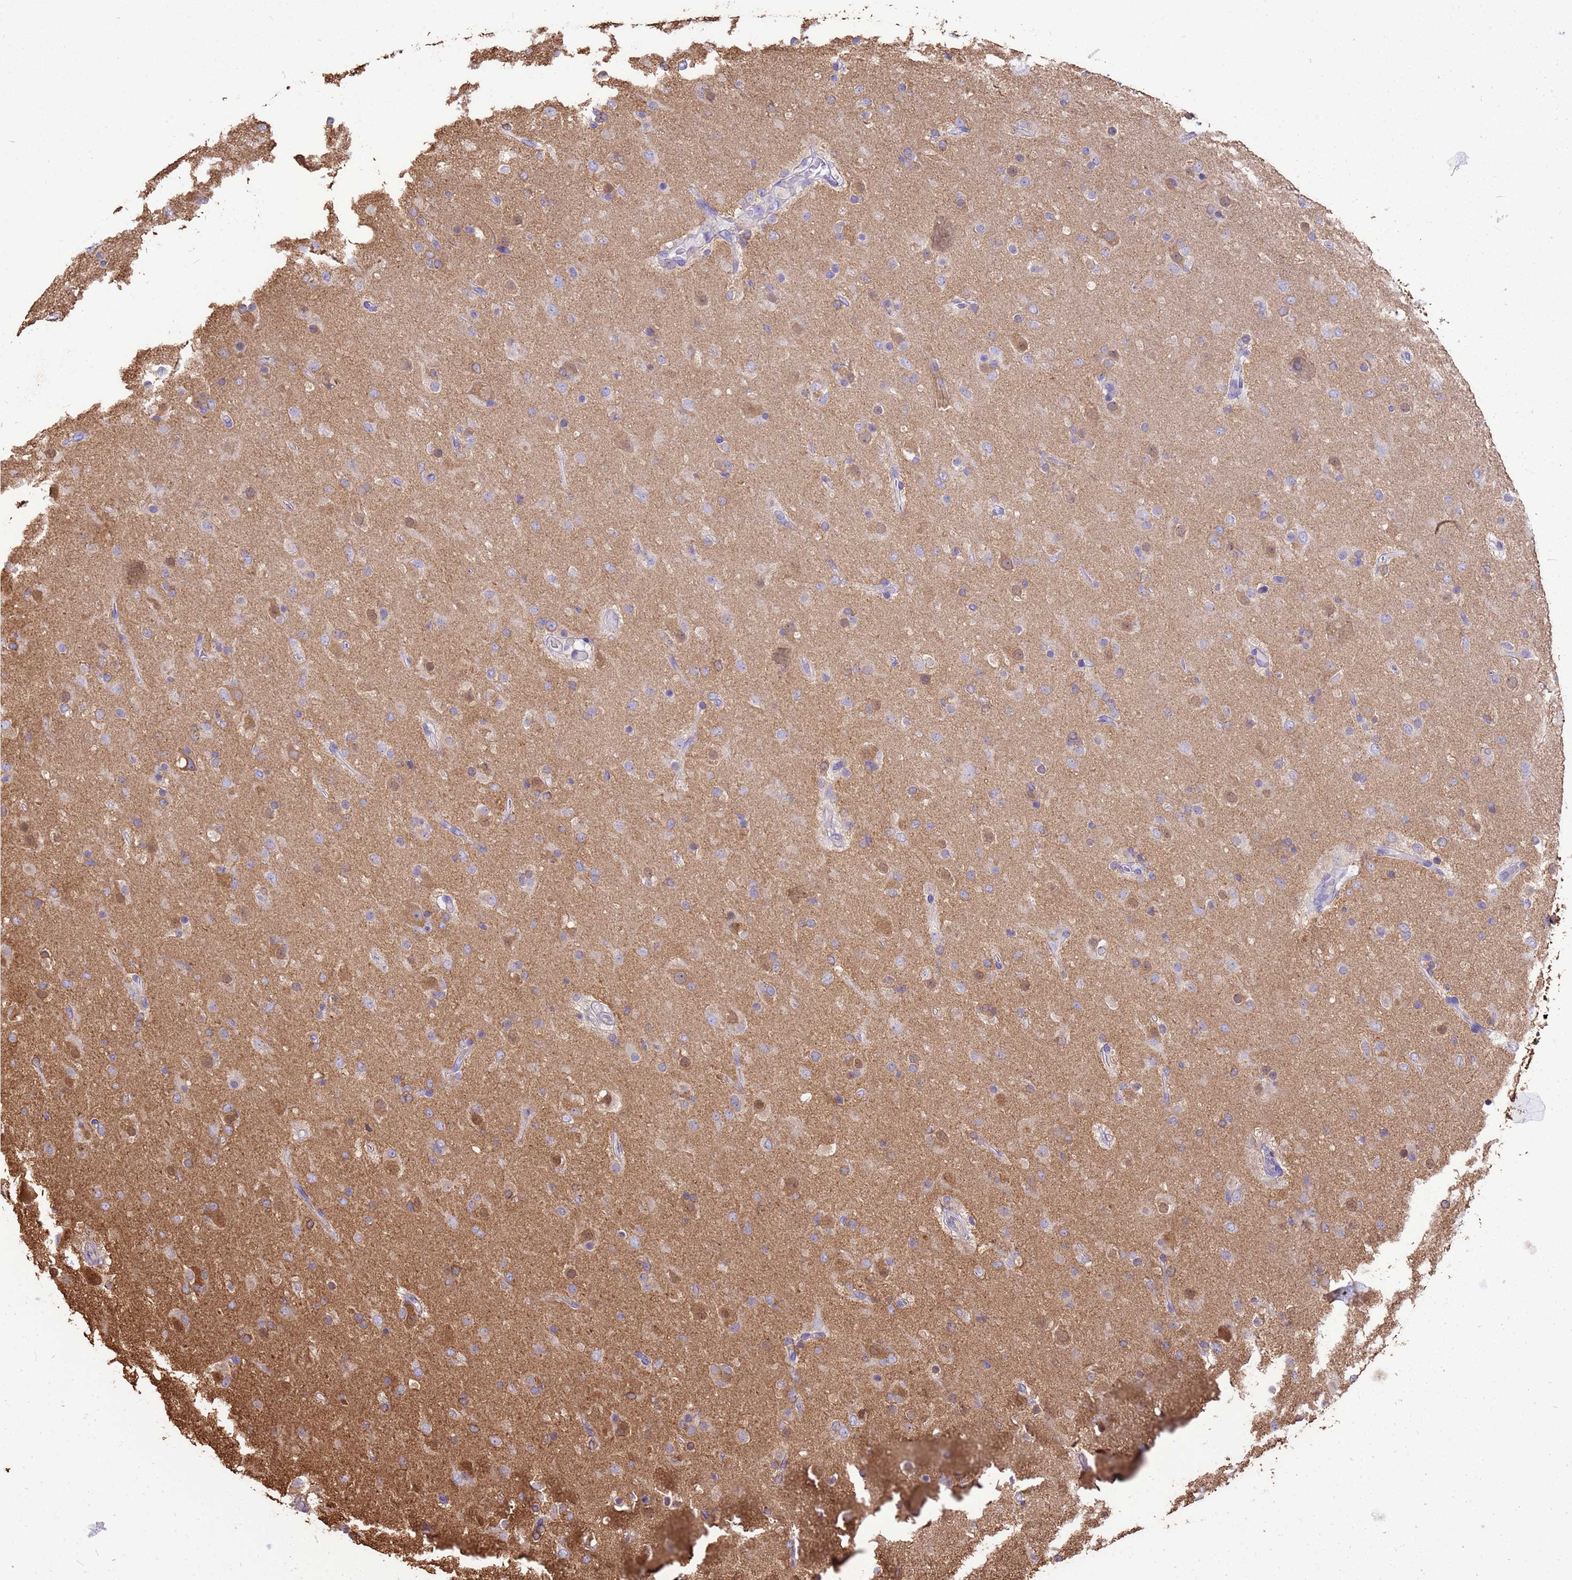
{"staining": {"intensity": "moderate", "quantity": "25%-75%", "location": "cytoplasmic/membranous"}, "tissue": "glioma", "cell_type": "Tumor cells", "image_type": "cancer", "snomed": [{"axis": "morphology", "description": "Glioma, malignant, Low grade"}, {"axis": "topography", "description": "Brain"}], "caption": "Protein staining by immunohistochemistry (IHC) shows moderate cytoplasmic/membranous staining in about 25%-75% of tumor cells in low-grade glioma (malignant).", "gene": "TUBB1", "patient": {"sex": "male", "age": 65}}